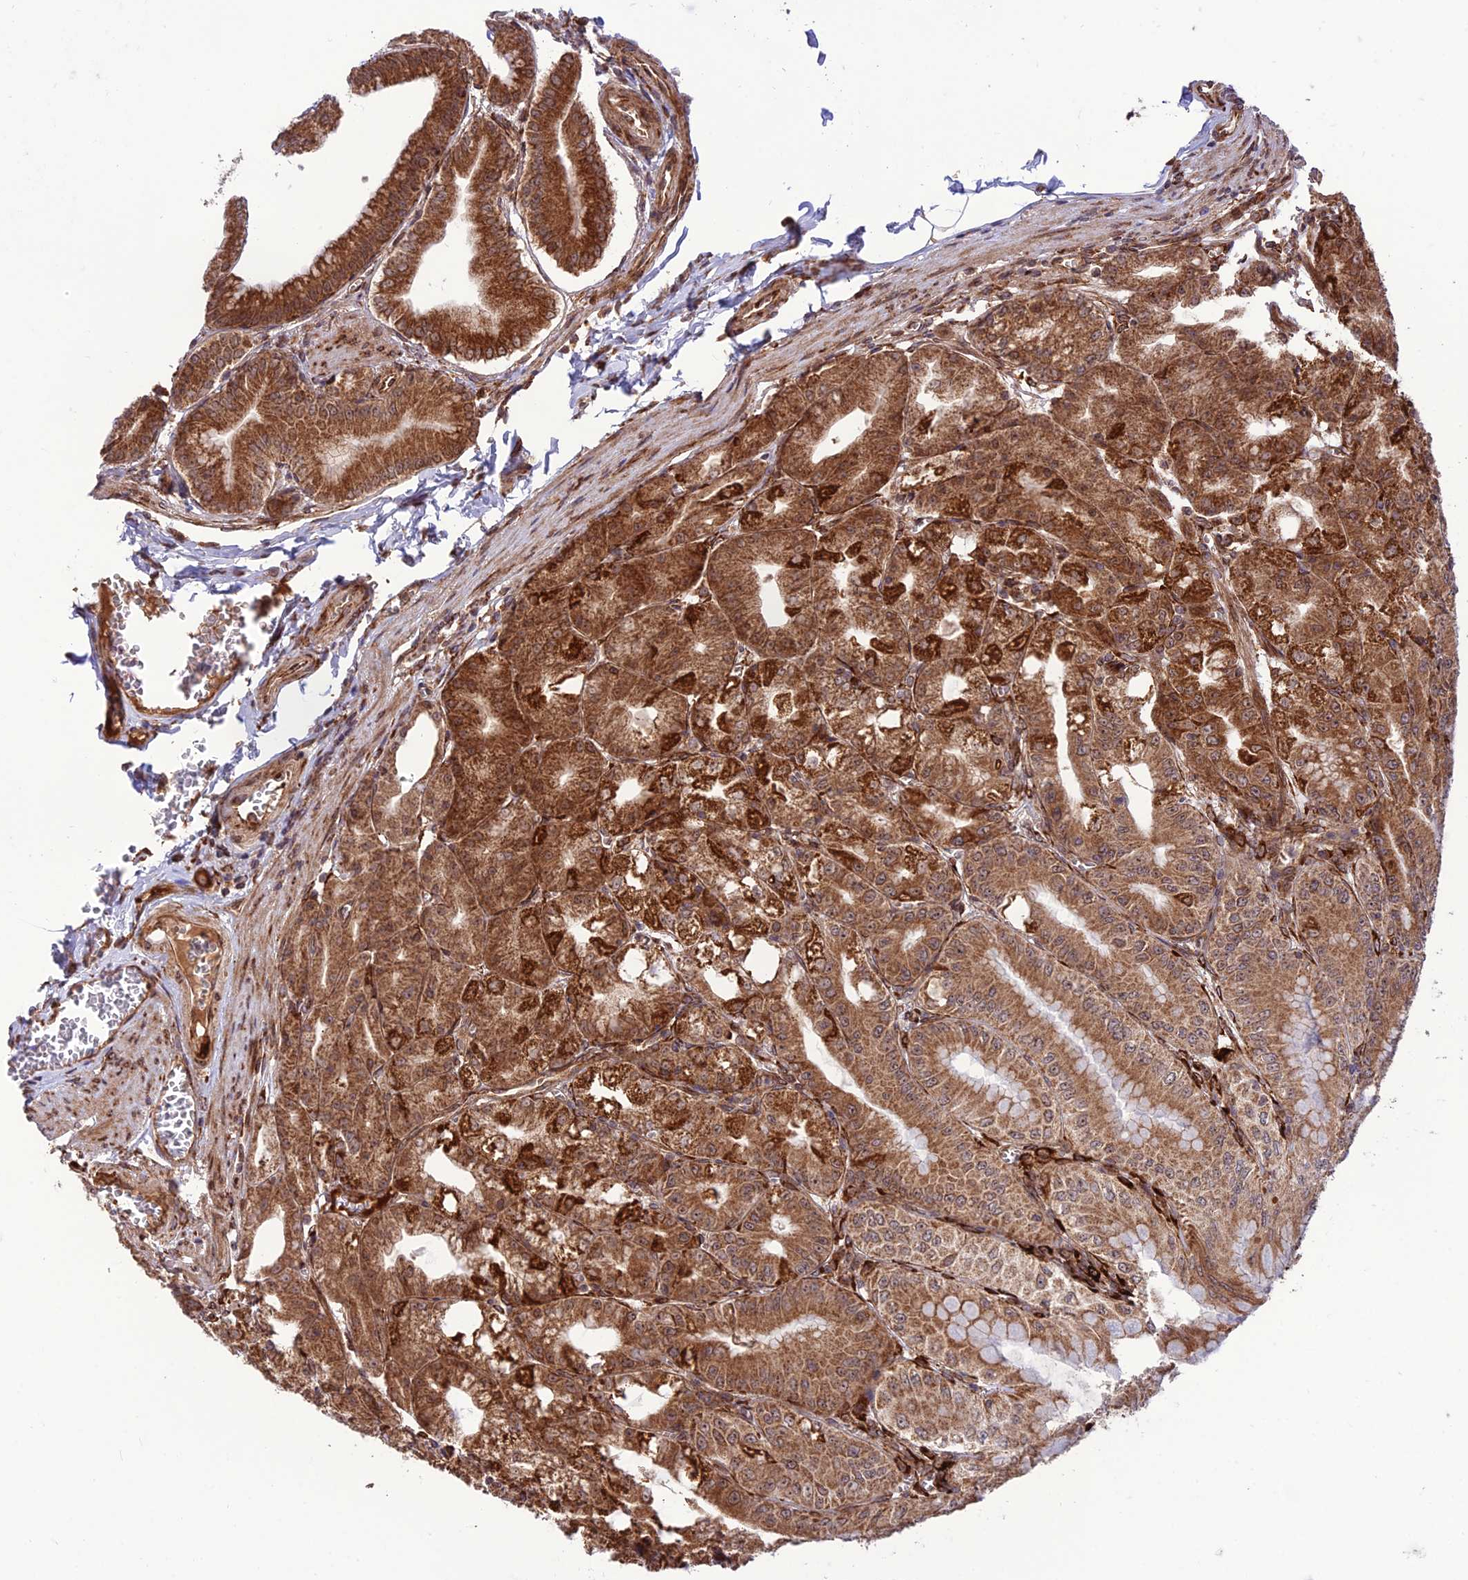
{"staining": {"intensity": "strong", "quantity": ">75%", "location": "cytoplasmic/membranous"}, "tissue": "stomach", "cell_type": "Glandular cells", "image_type": "normal", "snomed": [{"axis": "morphology", "description": "Normal tissue, NOS"}, {"axis": "topography", "description": "Stomach, upper"}, {"axis": "topography", "description": "Stomach, lower"}], "caption": "Glandular cells display high levels of strong cytoplasmic/membranous staining in about >75% of cells in unremarkable human stomach.", "gene": "CRTAP", "patient": {"sex": "male", "age": 71}}